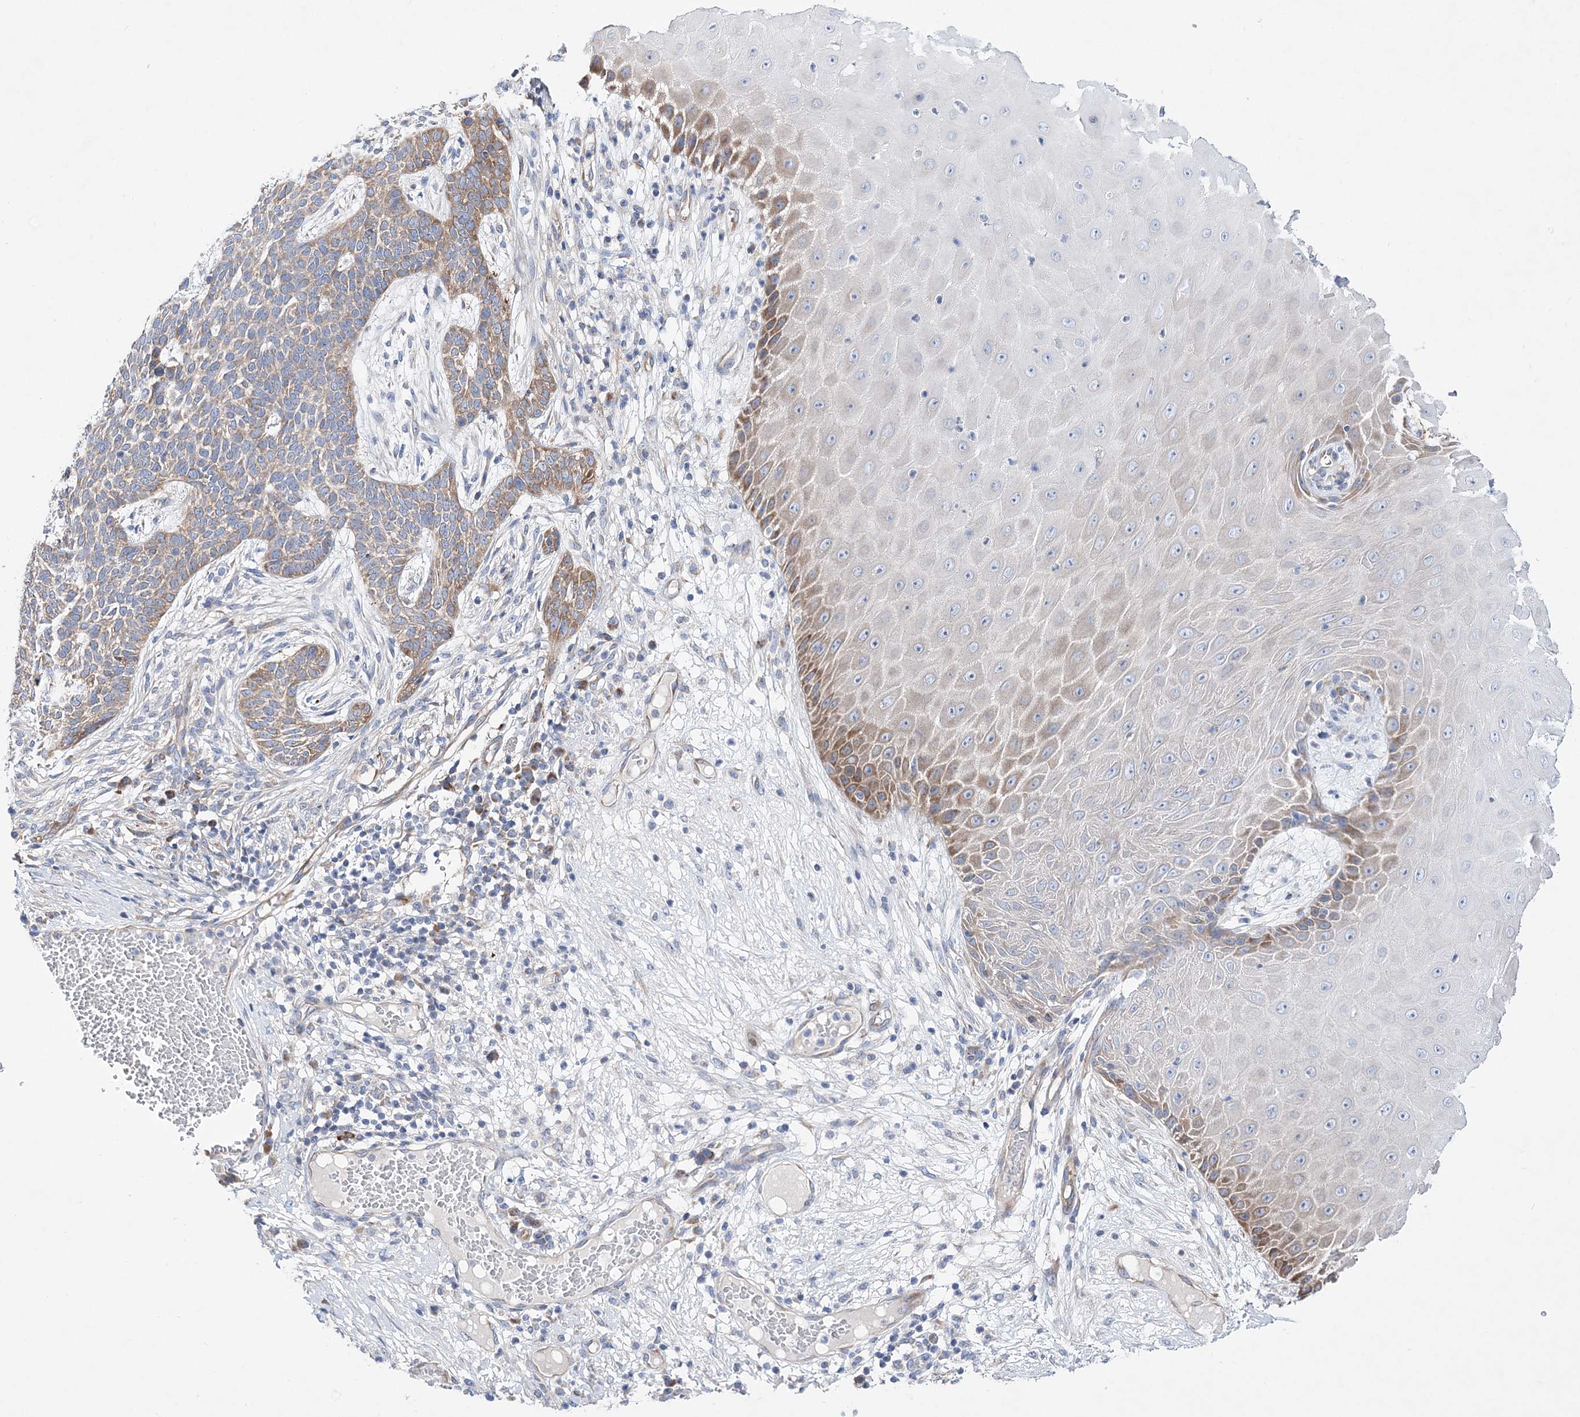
{"staining": {"intensity": "moderate", "quantity": ">75%", "location": "cytoplasmic/membranous"}, "tissue": "skin cancer", "cell_type": "Tumor cells", "image_type": "cancer", "snomed": [{"axis": "morphology", "description": "Normal tissue, NOS"}, {"axis": "morphology", "description": "Basal cell carcinoma"}, {"axis": "topography", "description": "Skin"}], "caption": "Human skin cancer (basal cell carcinoma) stained with a brown dye displays moderate cytoplasmic/membranous positive expression in about >75% of tumor cells.", "gene": "JKAMP", "patient": {"sex": "male", "age": 64}}